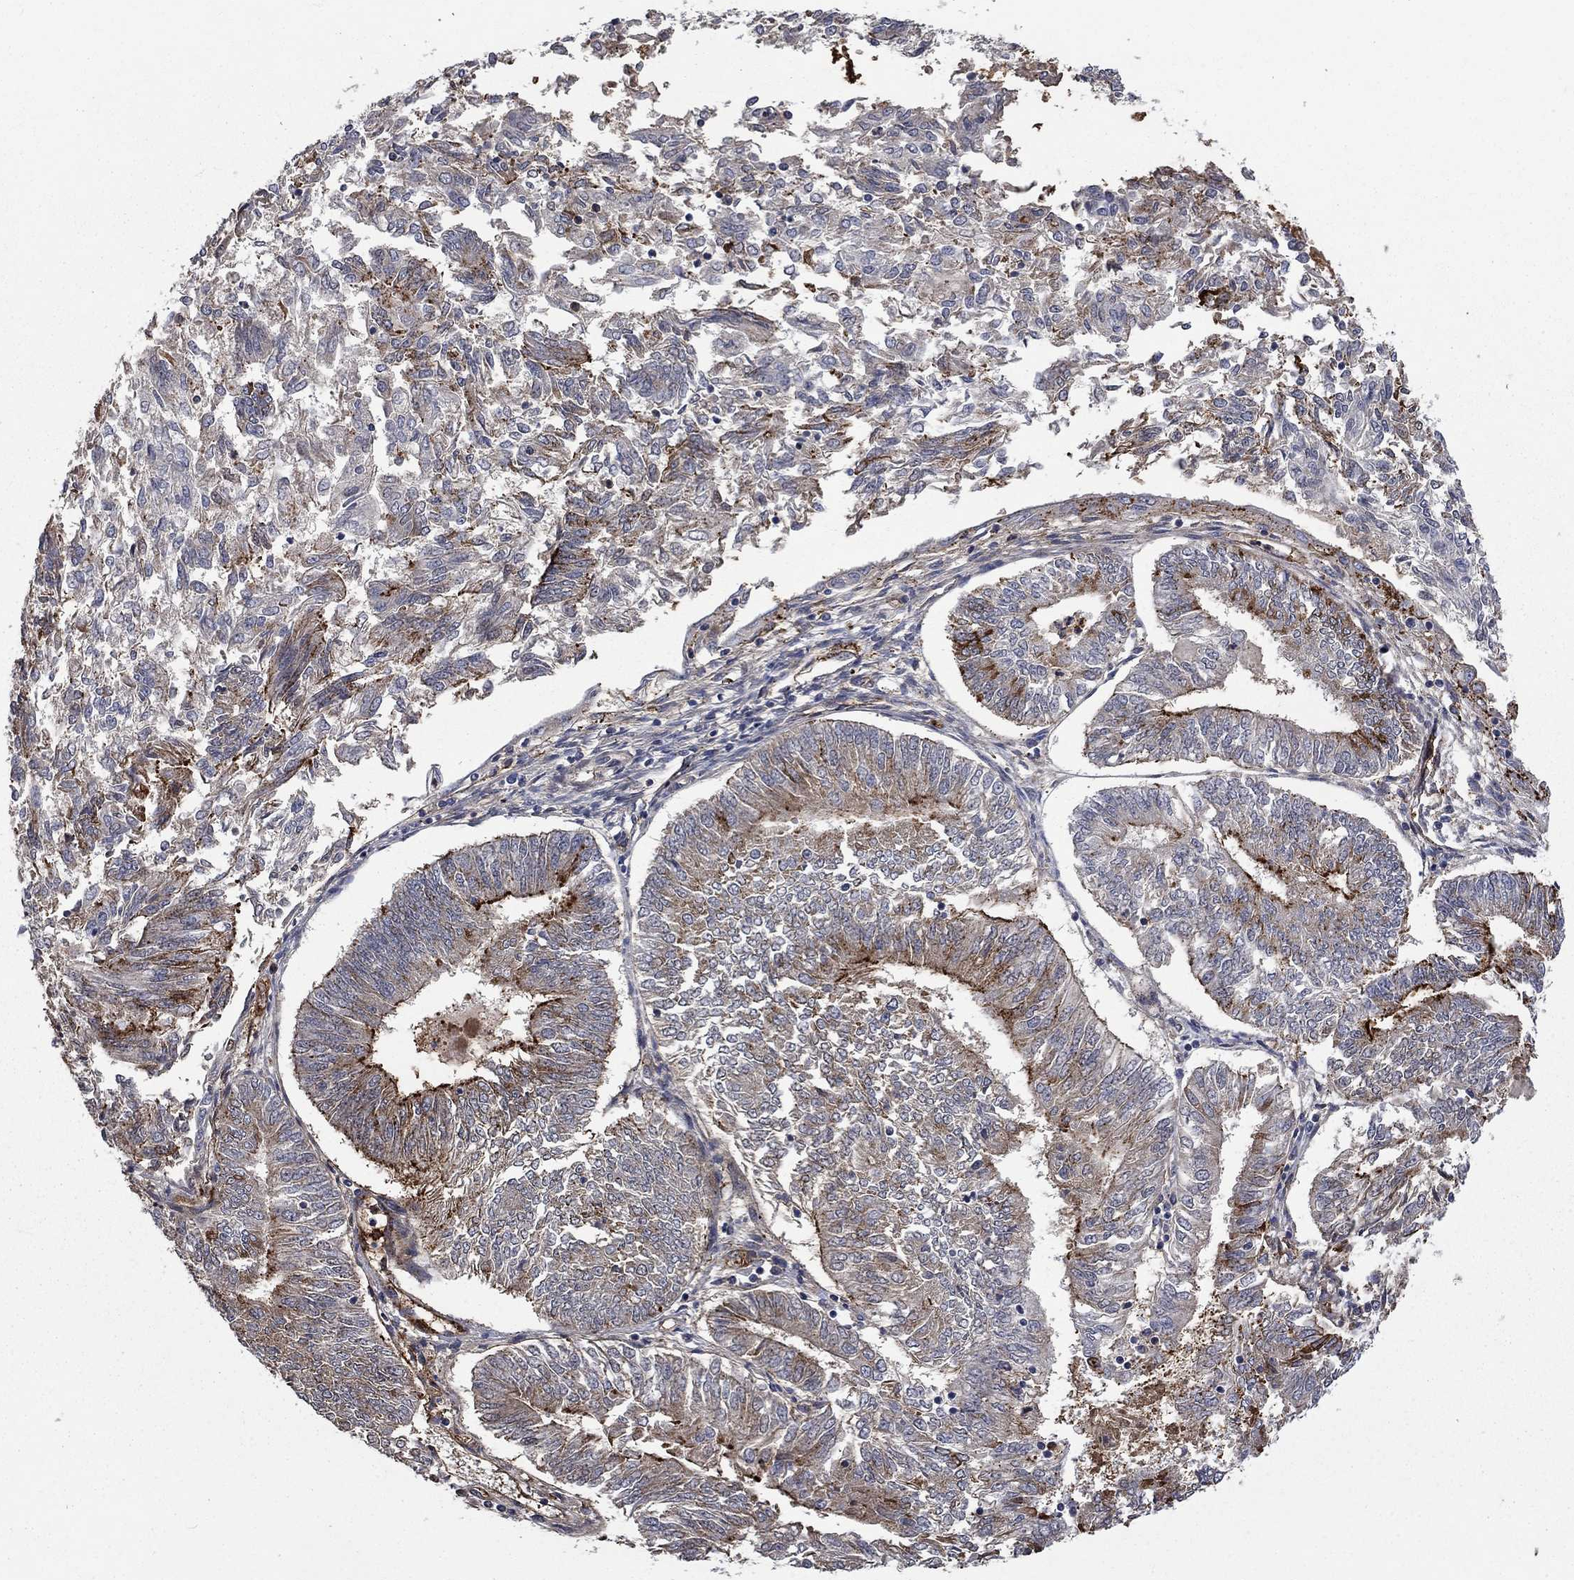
{"staining": {"intensity": "strong", "quantity": "25%-75%", "location": "cytoplasmic/membranous"}, "tissue": "endometrial cancer", "cell_type": "Tumor cells", "image_type": "cancer", "snomed": [{"axis": "morphology", "description": "Adenocarcinoma, NOS"}, {"axis": "topography", "description": "Endometrium"}], "caption": "Protein staining exhibits strong cytoplasmic/membranous positivity in approximately 25%-75% of tumor cells in endometrial cancer (adenocarcinoma). Nuclei are stained in blue.", "gene": "VCAN", "patient": {"sex": "female", "age": 58}}